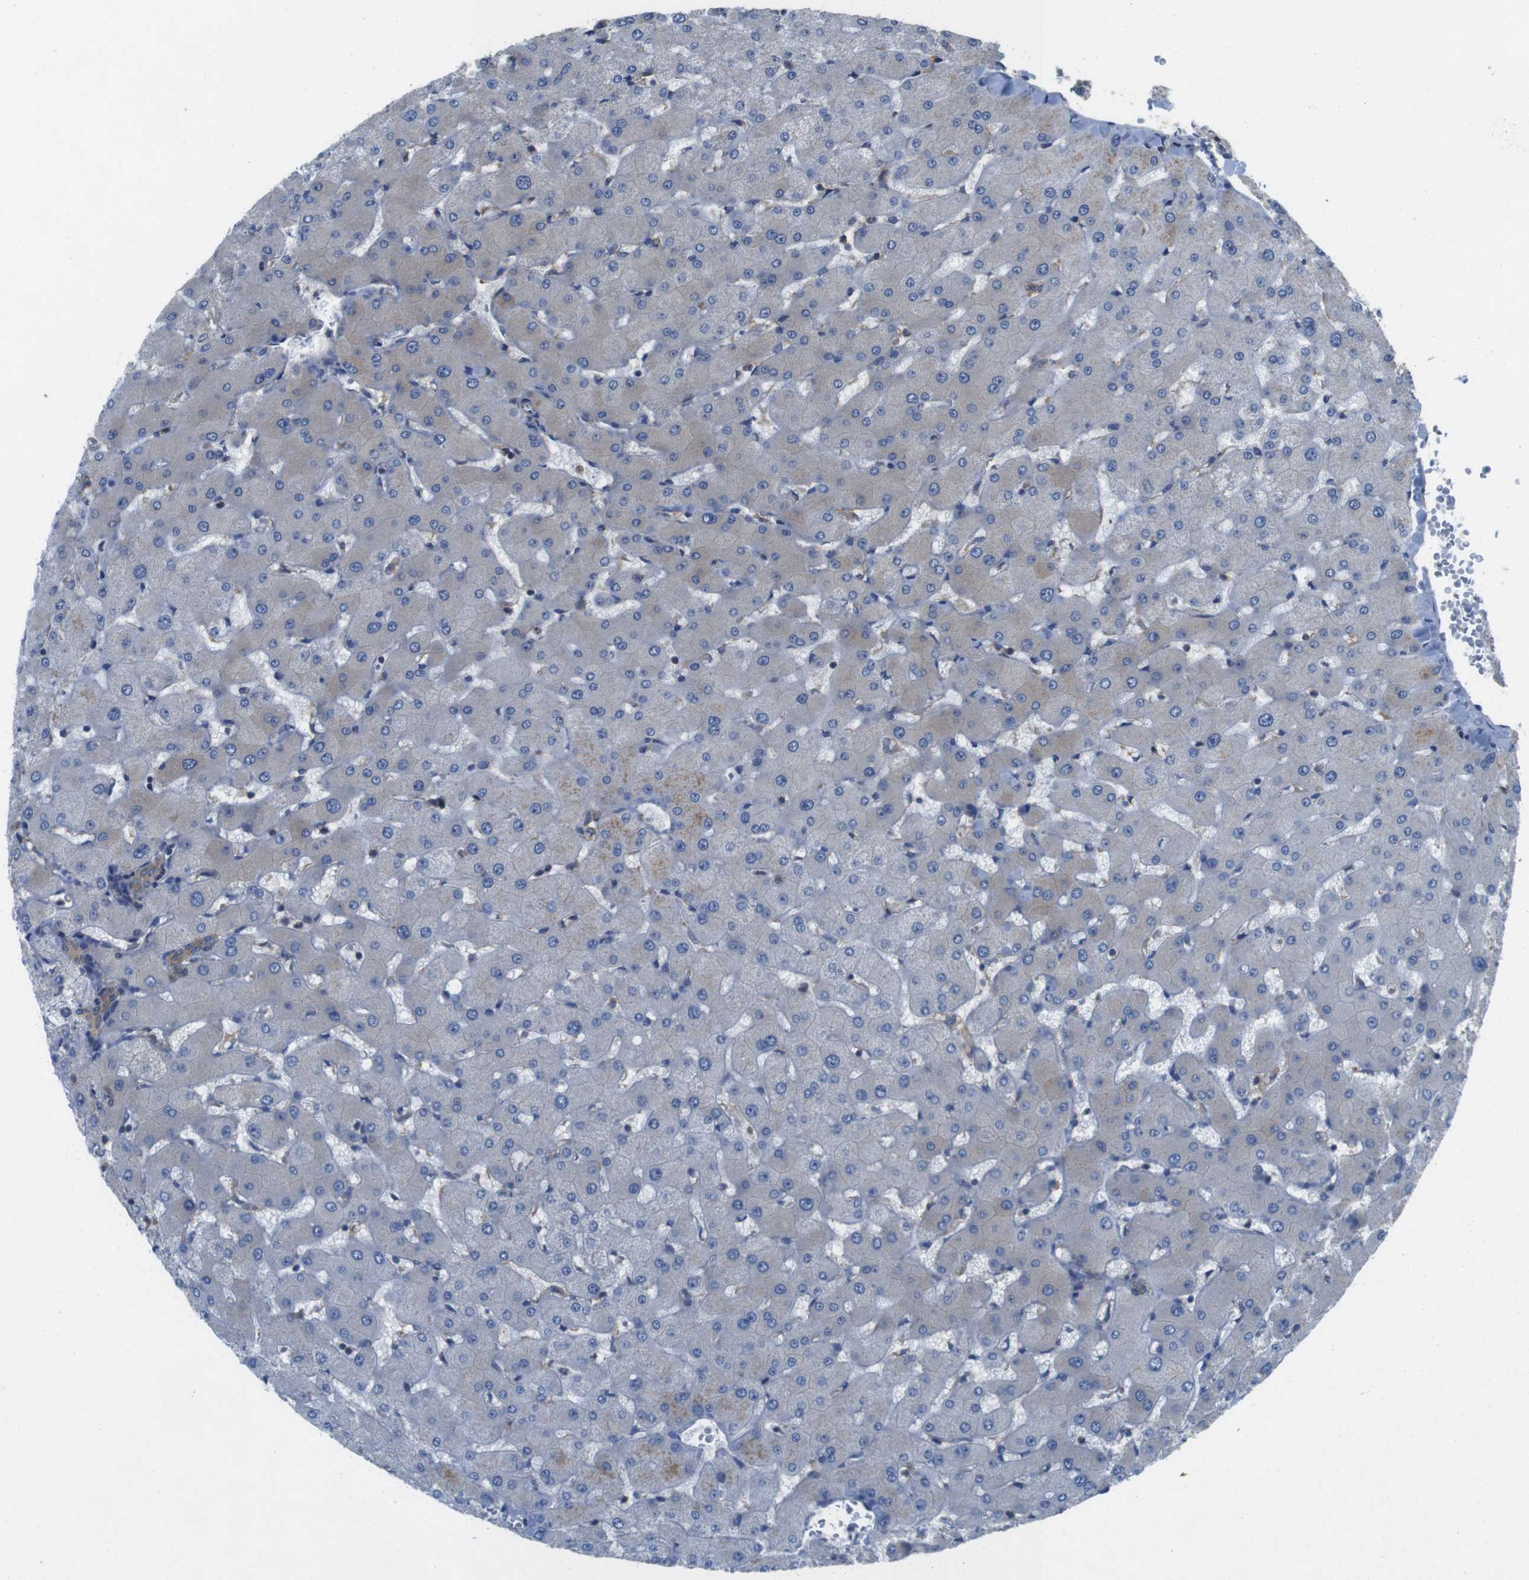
{"staining": {"intensity": "moderate", "quantity": ">75%", "location": "cytoplasmic/membranous"}, "tissue": "liver", "cell_type": "Cholangiocytes", "image_type": "normal", "snomed": [{"axis": "morphology", "description": "Normal tissue, NOS"}, {"axis": "topography", "description": "Liver"}], "caption": "Cholangiocytes display medium levels of moderate cytoplasmic/membranous expression in about >75% of cells in unremarkable human liver. (brown staining indicates protein expression, while blue staining denotes nuclei).", "gene": "DCTN1", "patient": {"sex": "female", "age": 63}}